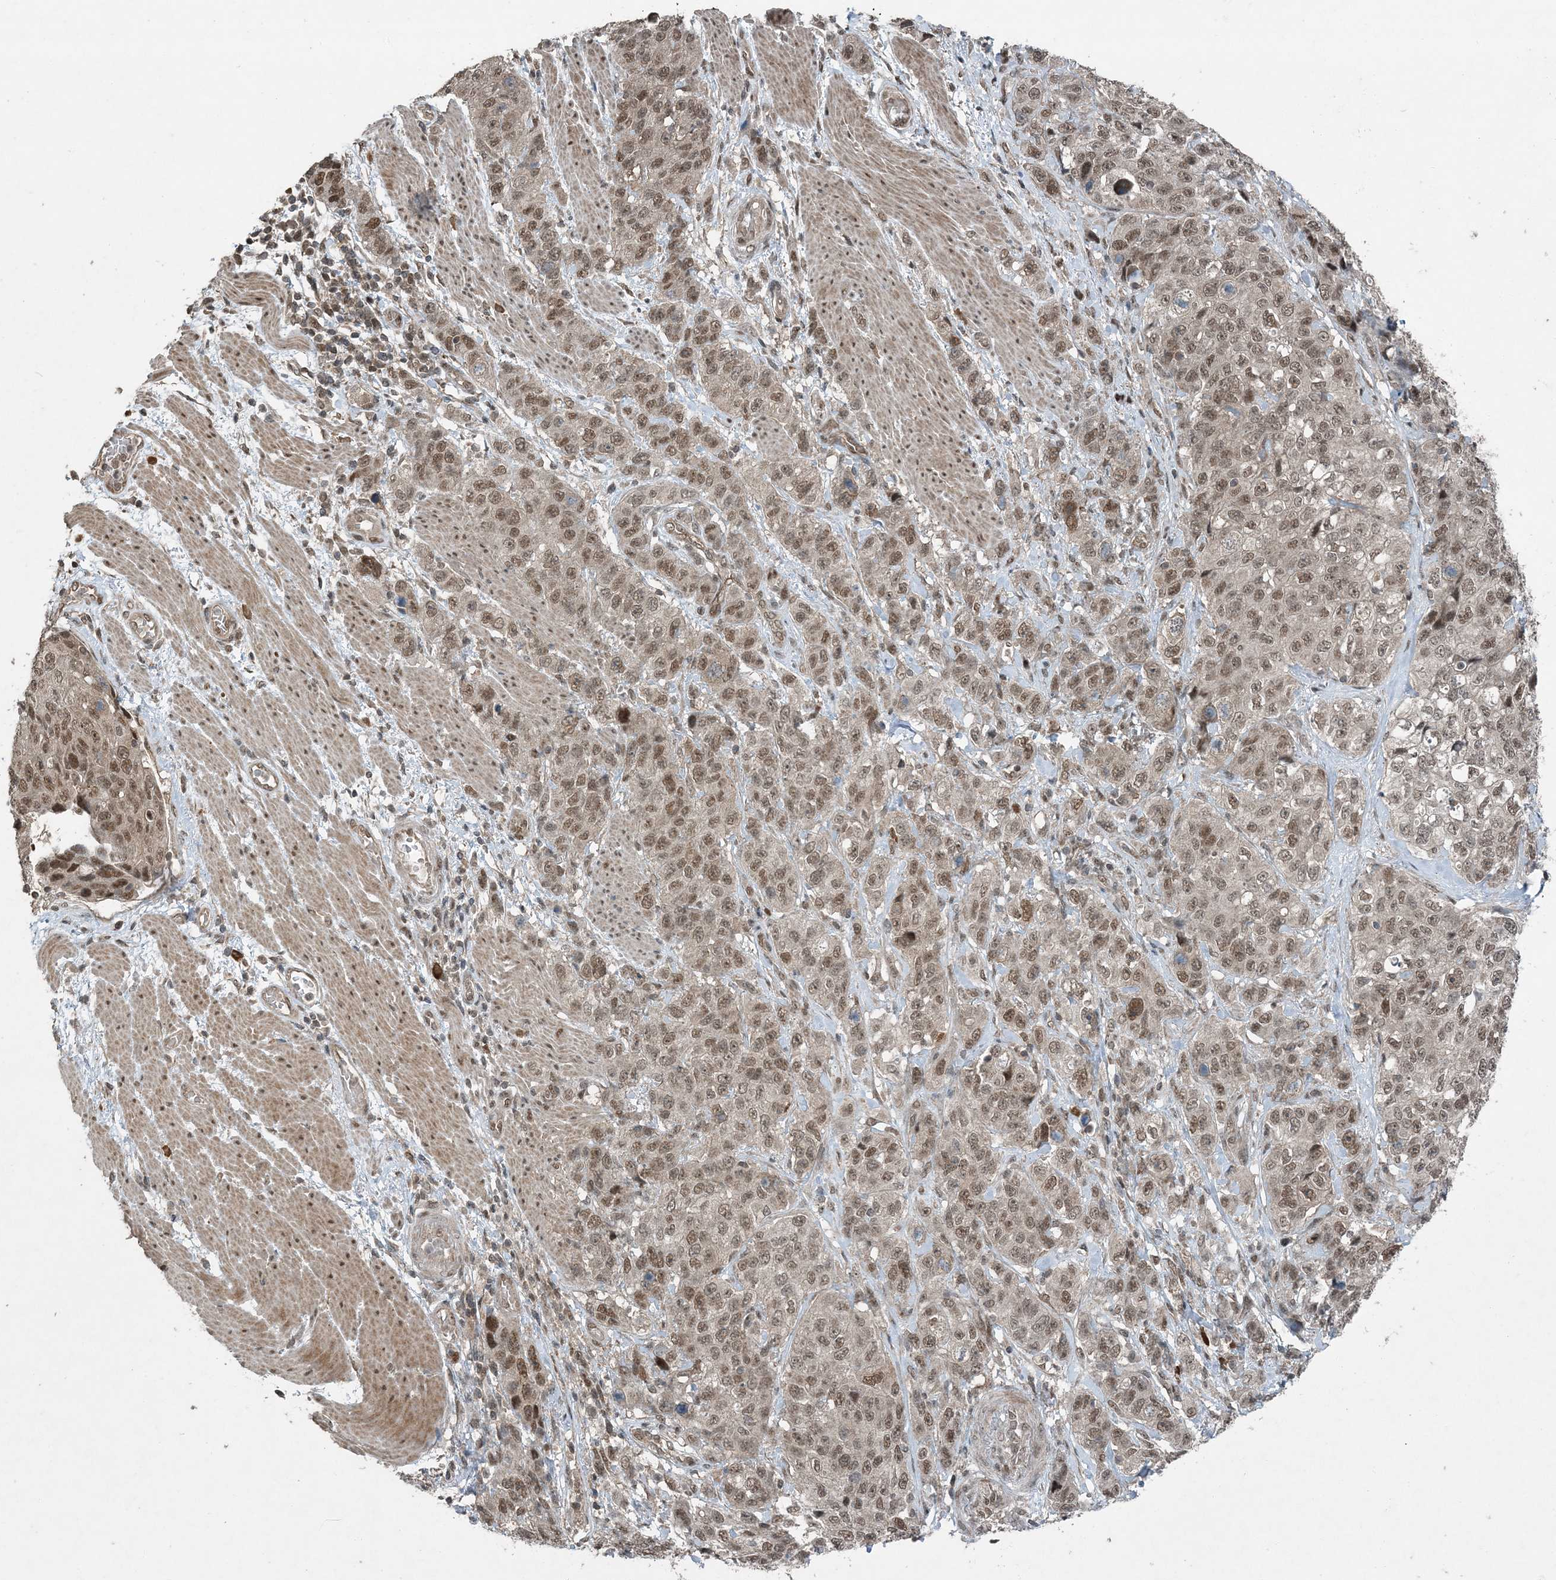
{"staining": {"intensity": "moderate", "quantity": ">75%", "location": "nuclear"}, "tissue": "stomach cancer", "cell_type": "Tumor cells", "image_type": "cancer", "snomed": [{"axis": "morphology", "description": "Adenocarcinoma, NOS"}, {"axis": "topography", "description": "Stomach"}], "caption": "Immunohistochemistry staining of adenocarcinoma (stomach), which shows medium levels of moderate nuclear staining in approximately >75% of tumor cells indicating moderate nuclear protein expression. The staining was performed using DAB (3,3'-diaminobenzidine) (brown) for protein detection and nuclei were counterstained in hematoxylin (blue).", "gene": "COPS7B", "patient": {"sex": "male", "age": 48}}